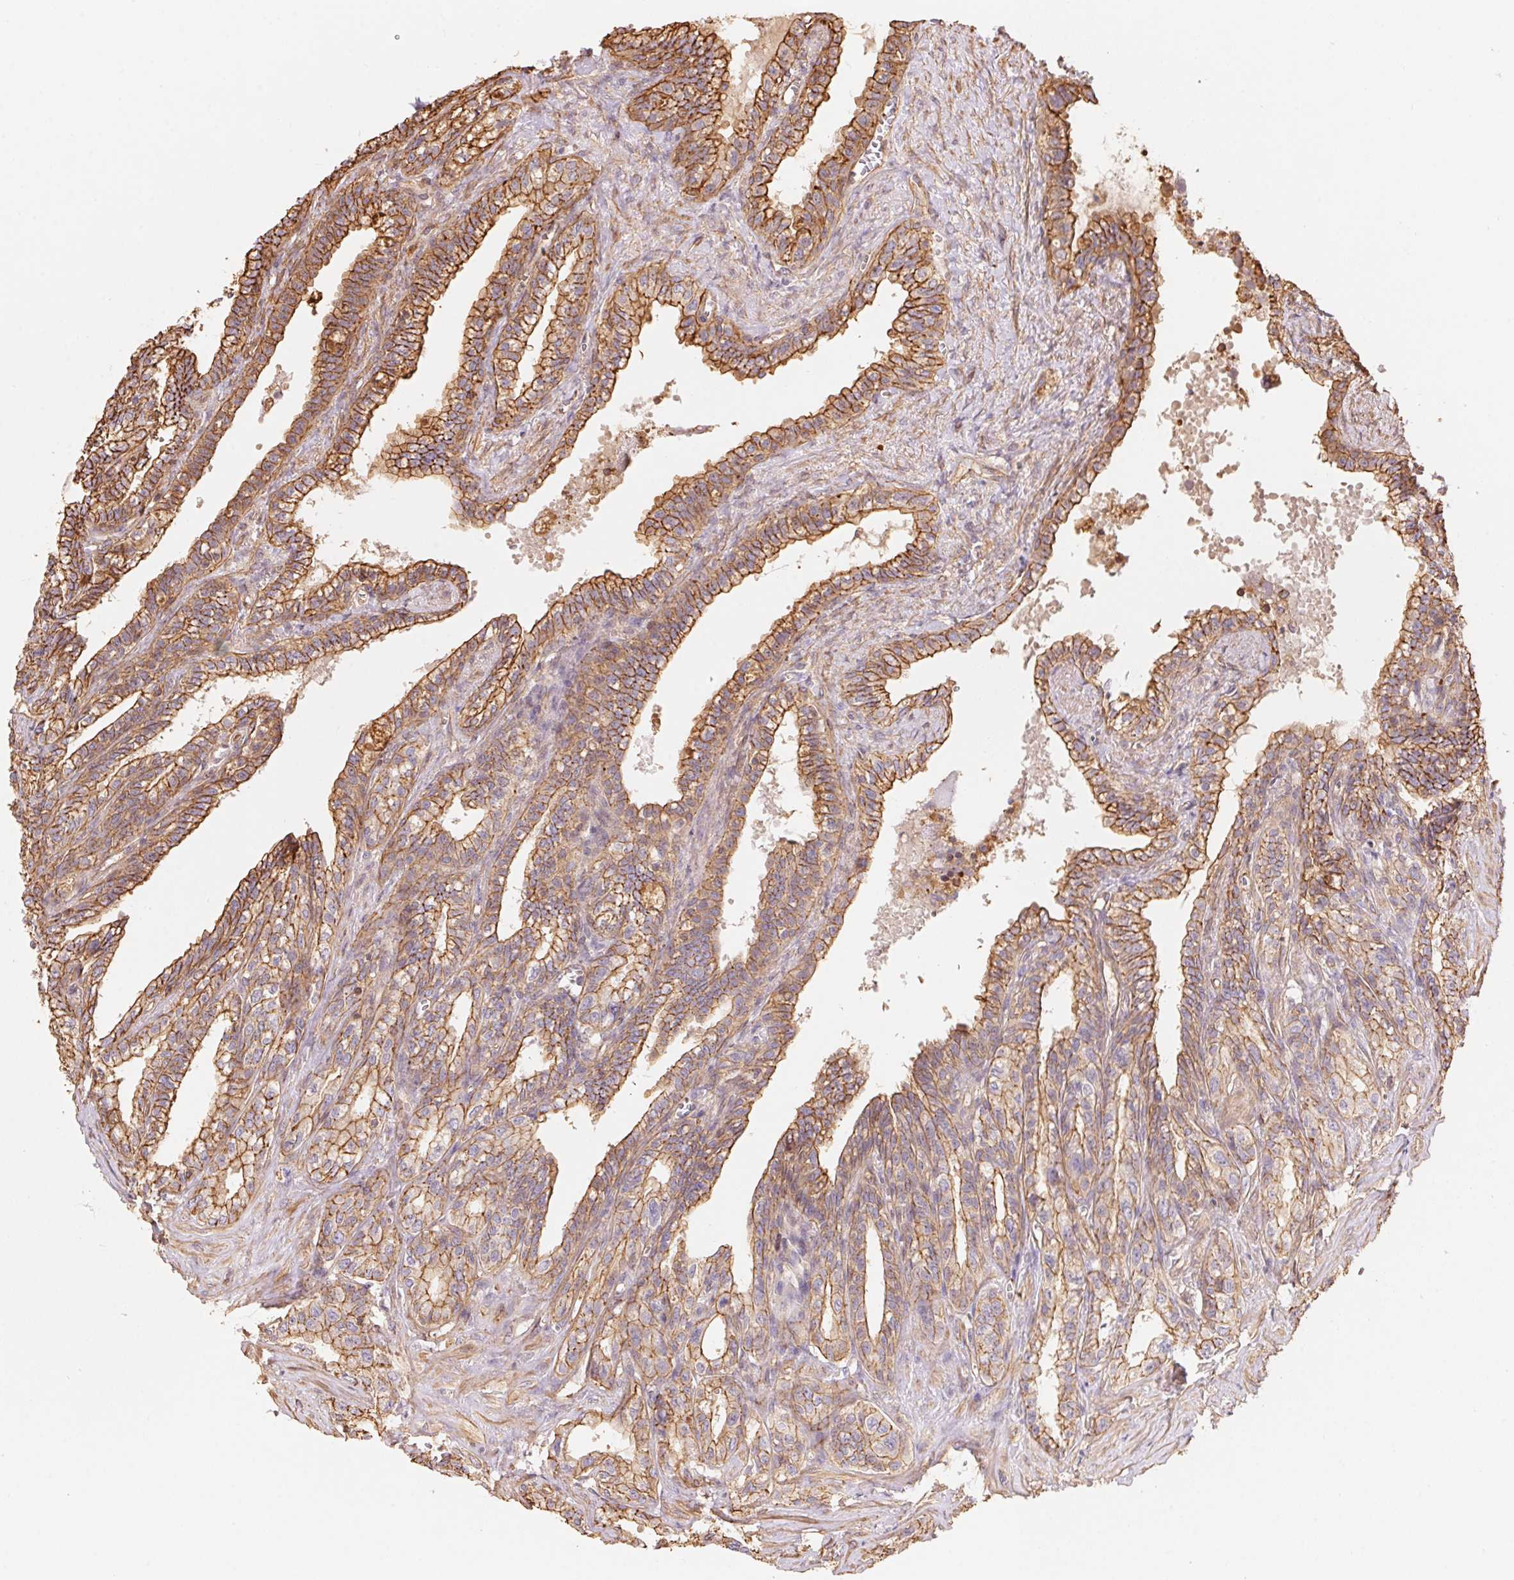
{"staining": {"intensity": "moderate", "quantity": ">75%", "location": "cytoplasmic/membranous"}, "tissue": "seminal vesicle", "cell_type": "Glandular cells", "image_type": "normal", "snomed": [{"axis": "morphology", "description": "Normal tissue, NOS"}, {"axis": "morphology", "description": "Urothelial carcinoma, NOS"}, {"axis": "topography", "description": "Urinary bladder"}, {"axis": "topography", "description": "Seminal veicle"}], "caption": "IHC (DAB (3,3'-diaminobenzidine)) staining of benign human seminal vesicle reveals moderate cytoplasmic/membranous protein staining in approximately >75% of glandular cells. Using DAB (3,3'-diaminobenzidine) (brown) and hematoxylin (blue) stains, captured at high magnification using brightfield microscopy.", "gene": "FRAS1", "patient": {"sex": "male", "age": 76}}